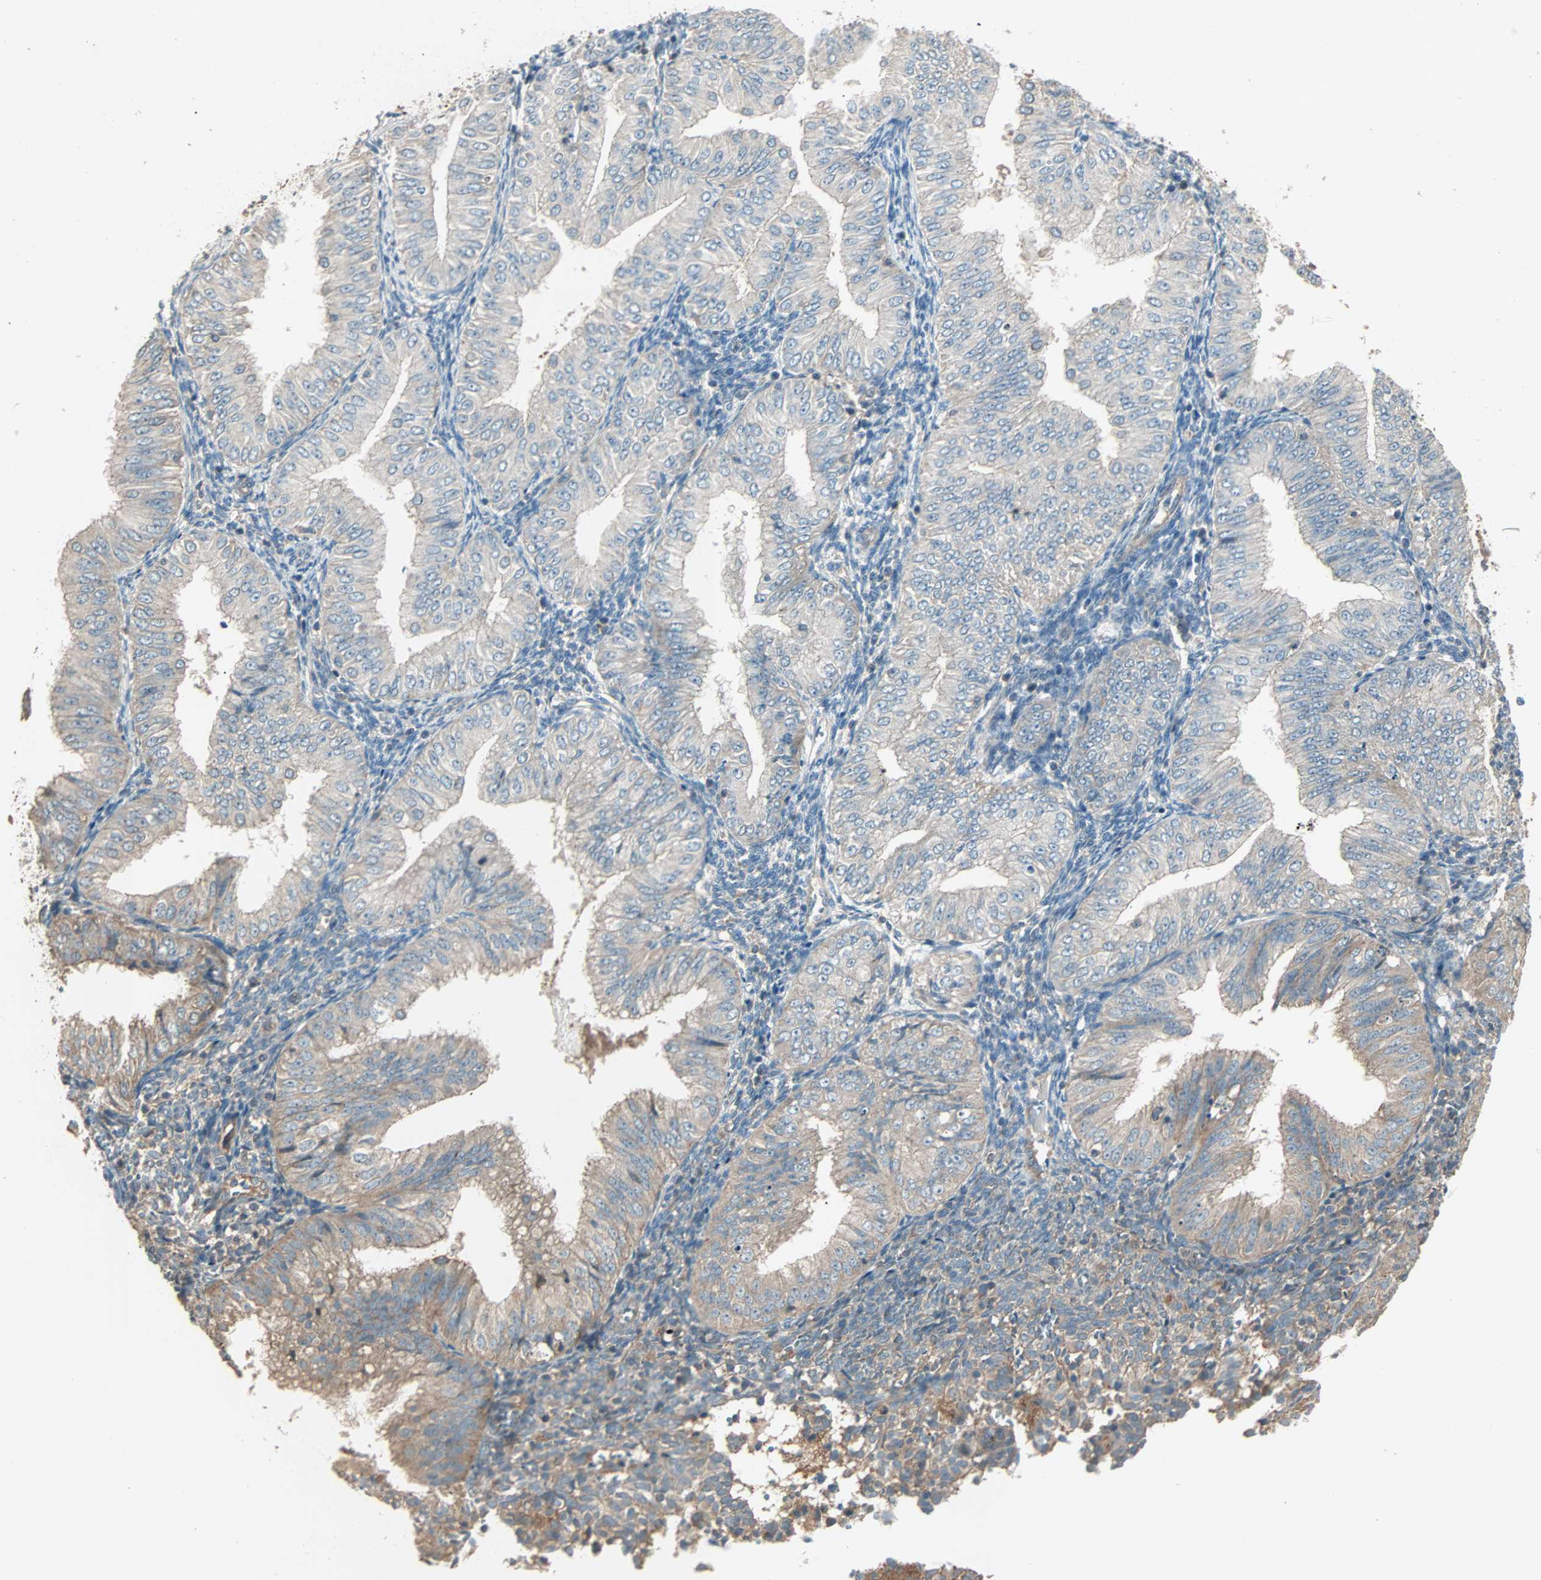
{"staining": {"intensity": "weak", "quantity": "25%-75%", "location": "cytoplasmic/membranous"}, "tissue": "endometrial cancer", "cell_type": "Tumor cells", "image_type": "cancer", "snomed": [{"axis": "morphology", "description": "Normal tissue, NOS"}, {"axis": "morphology", "description": "Adenocarcinoma, NOS"}, {"axis": "topography", "description": "Endometrium"}], "caption": "This image demonstrates immunohistochemistry (IHC) staining of human endometrial cancer (adenocarcinoma), with low weak cytoplasmic/membranous positivity in about 25%-75% of tumor cells.", "gene": "MAP3K21", "patient": {"sex": "female", "age": 53}}